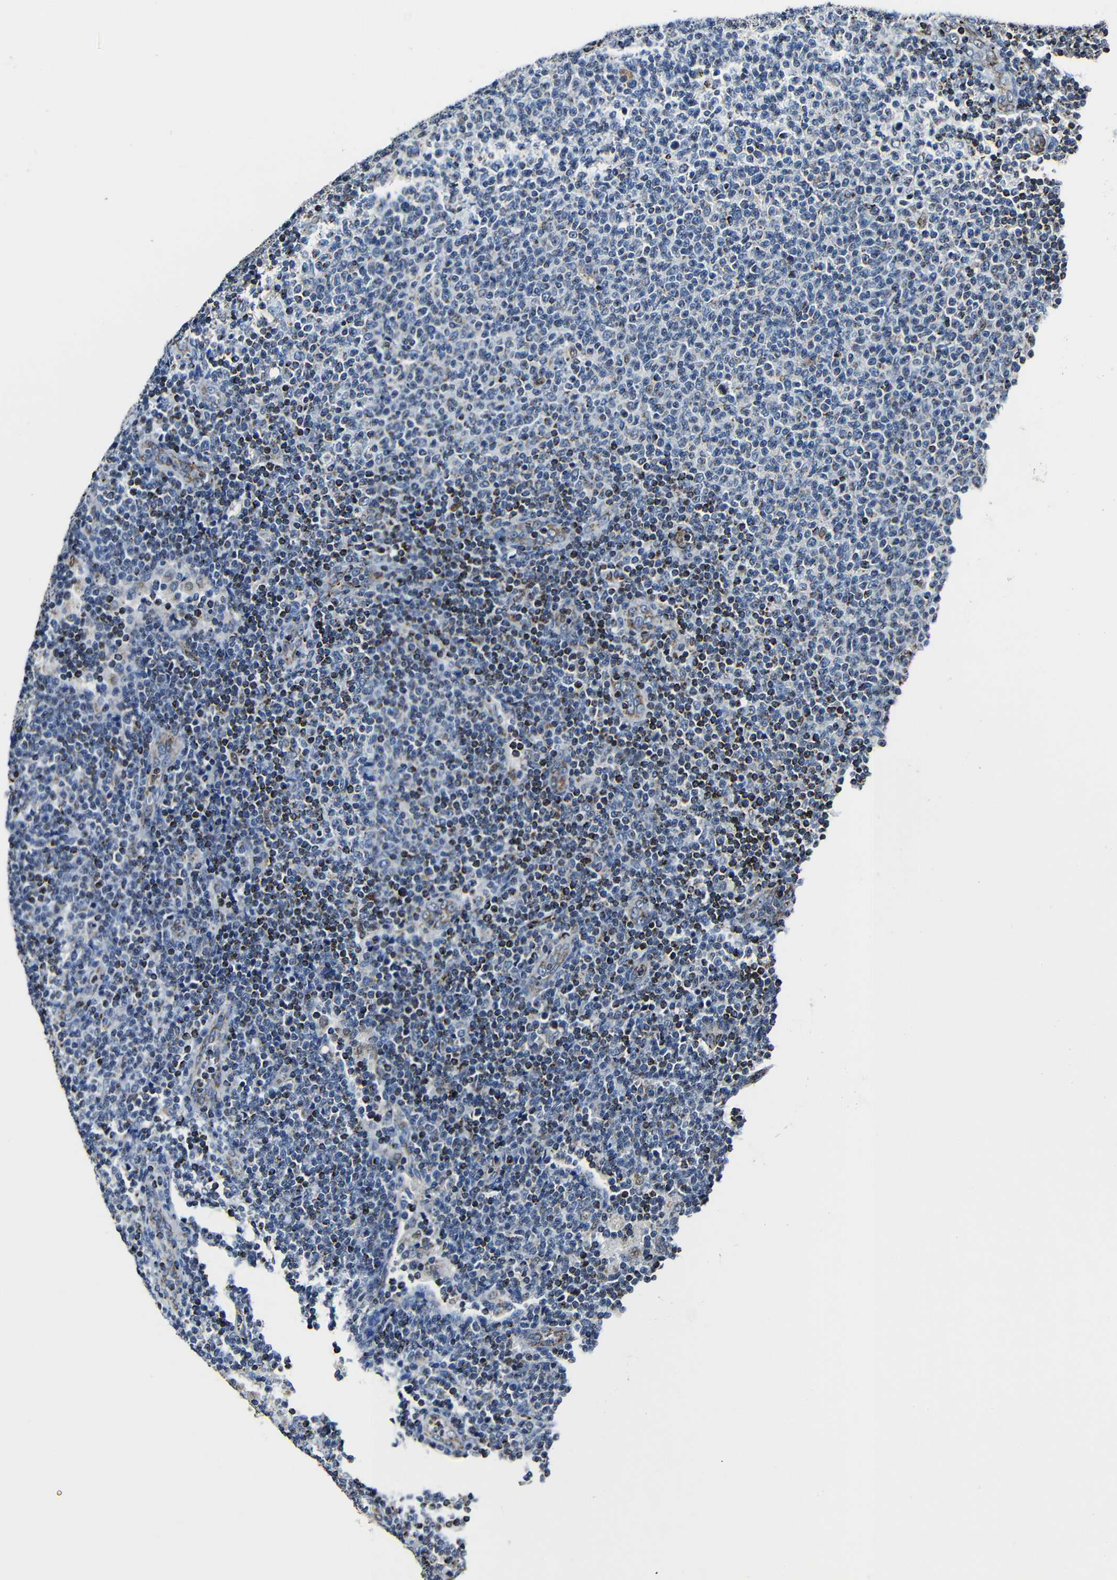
{"staining": {"intensity": "moderate", "quantity": "<25%", "location": "cytoplasmic/membranous"}, "tissue": "lymphoma", "cell_type": "Tumor cells", "image_type": "cancer", "snomed": [{"axis": "morphology", "description": "Malignant lymphoma, non-Hodgkin's type, Low grade"}, {"axis": "topography", "description": "Lymph node"}], "caption": "Immunohistochemical staining of human lymphoma reveals moderate cytoplasmic/membranous protein staining in about <25% of tumor cells.", "gene": "CA5B", "patient": {"sex": "male", "age": 66}}